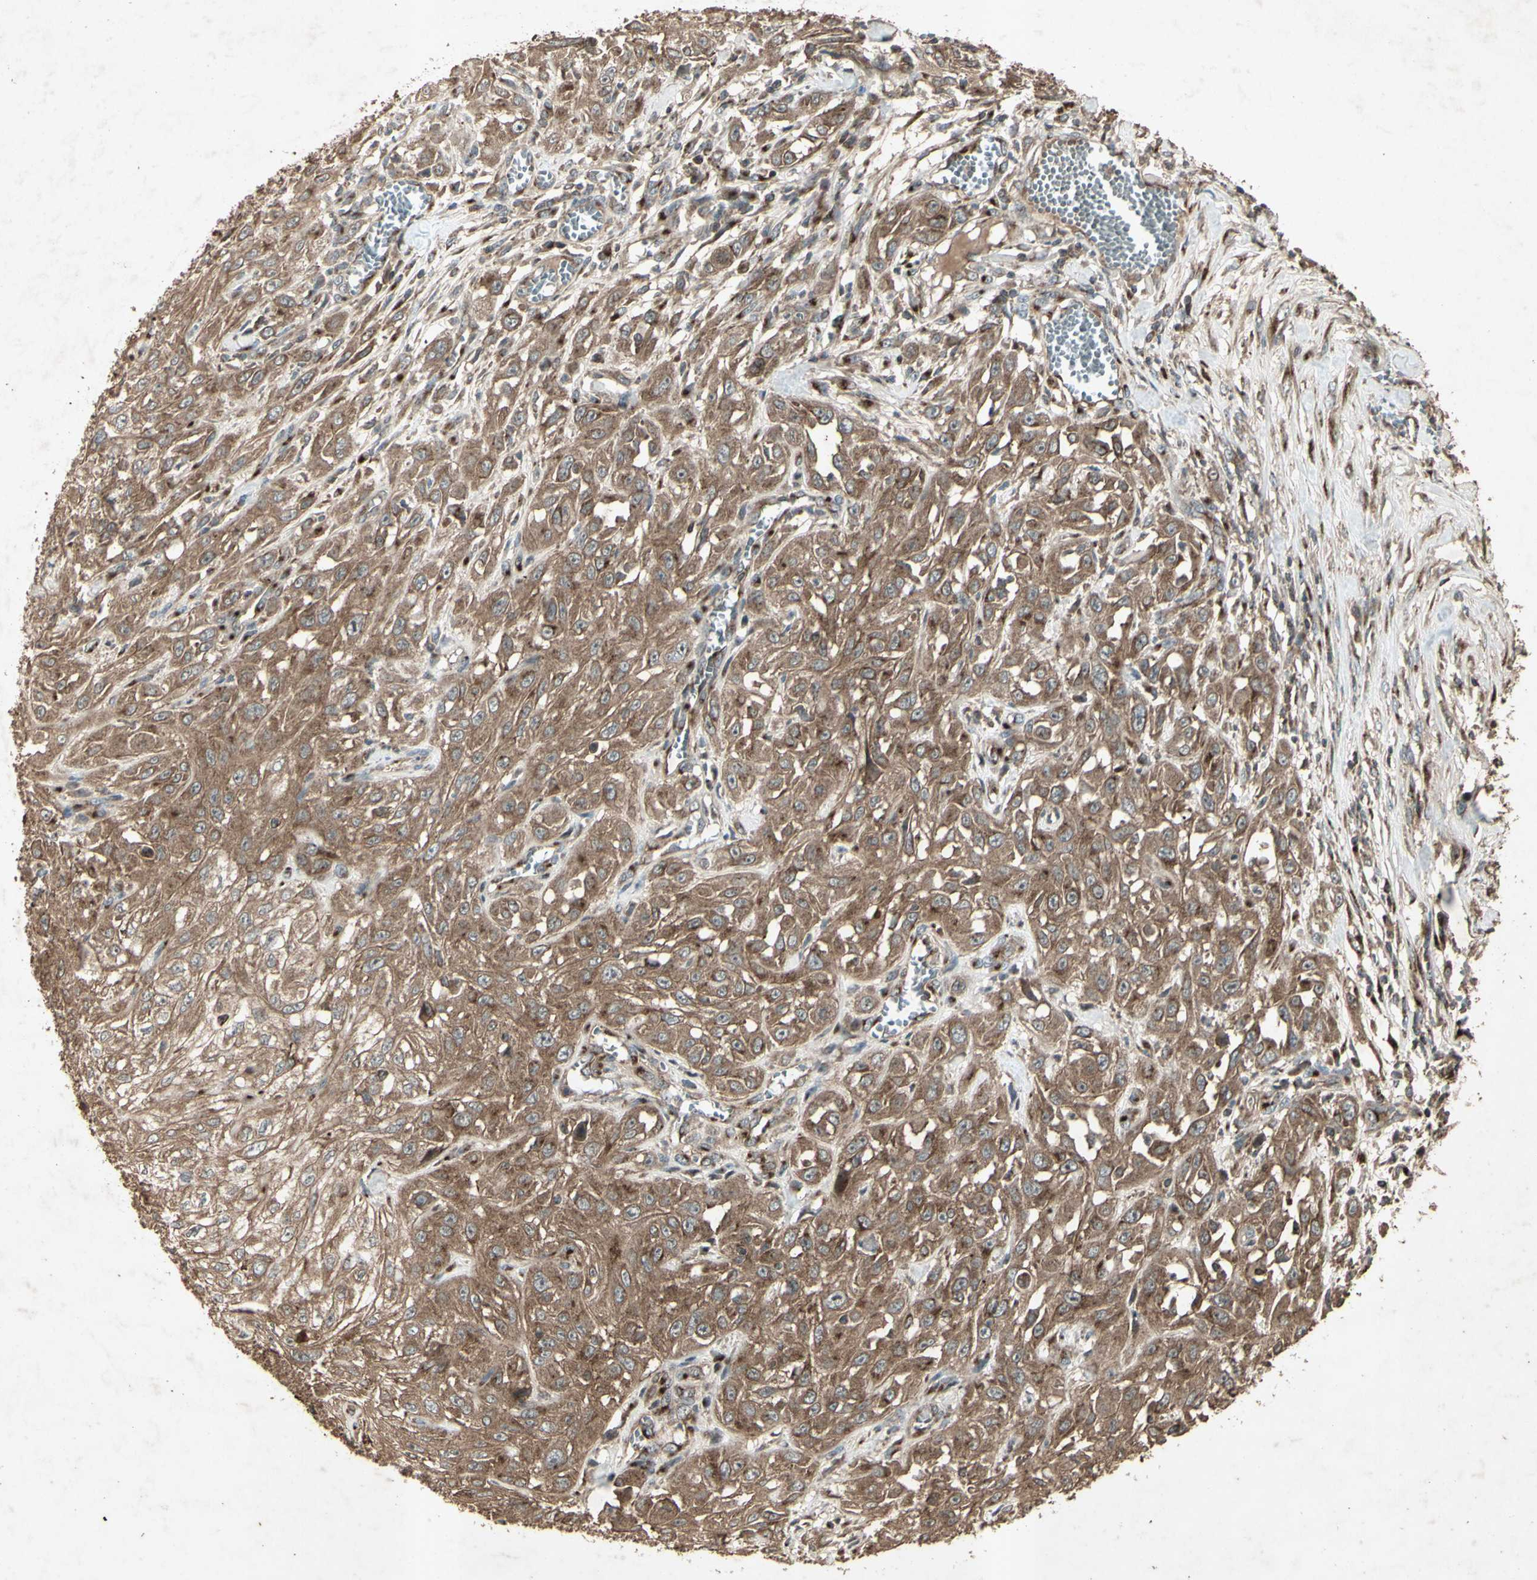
{"staining": {"intensity": "moderate", "quantity": ">75%", "location": "cytoplasmic/membranous"}, "tissue": "skin cancer", "cell_type": "Tumor cells", "image_type": "cancer", "snomed": [{"axis": "morphology", "description": "Squamous cell carcinoma, NOS"}, {"axis": "morphology", "description": "Squamous cell carcinoma, metastatic, NOS"}, {"axis": "topography", "description": "Skin"}, {"axis": "topography", "description": "Lymph node"}], "caption": "Tumor cells exhibit moderate cytoplasmic/membranous staining in approximately >75% of cells in metastatic squamous cell carcinoma (skin).", "gene": "AP1G1", "patient": {"sex": "male", "age": 75}}